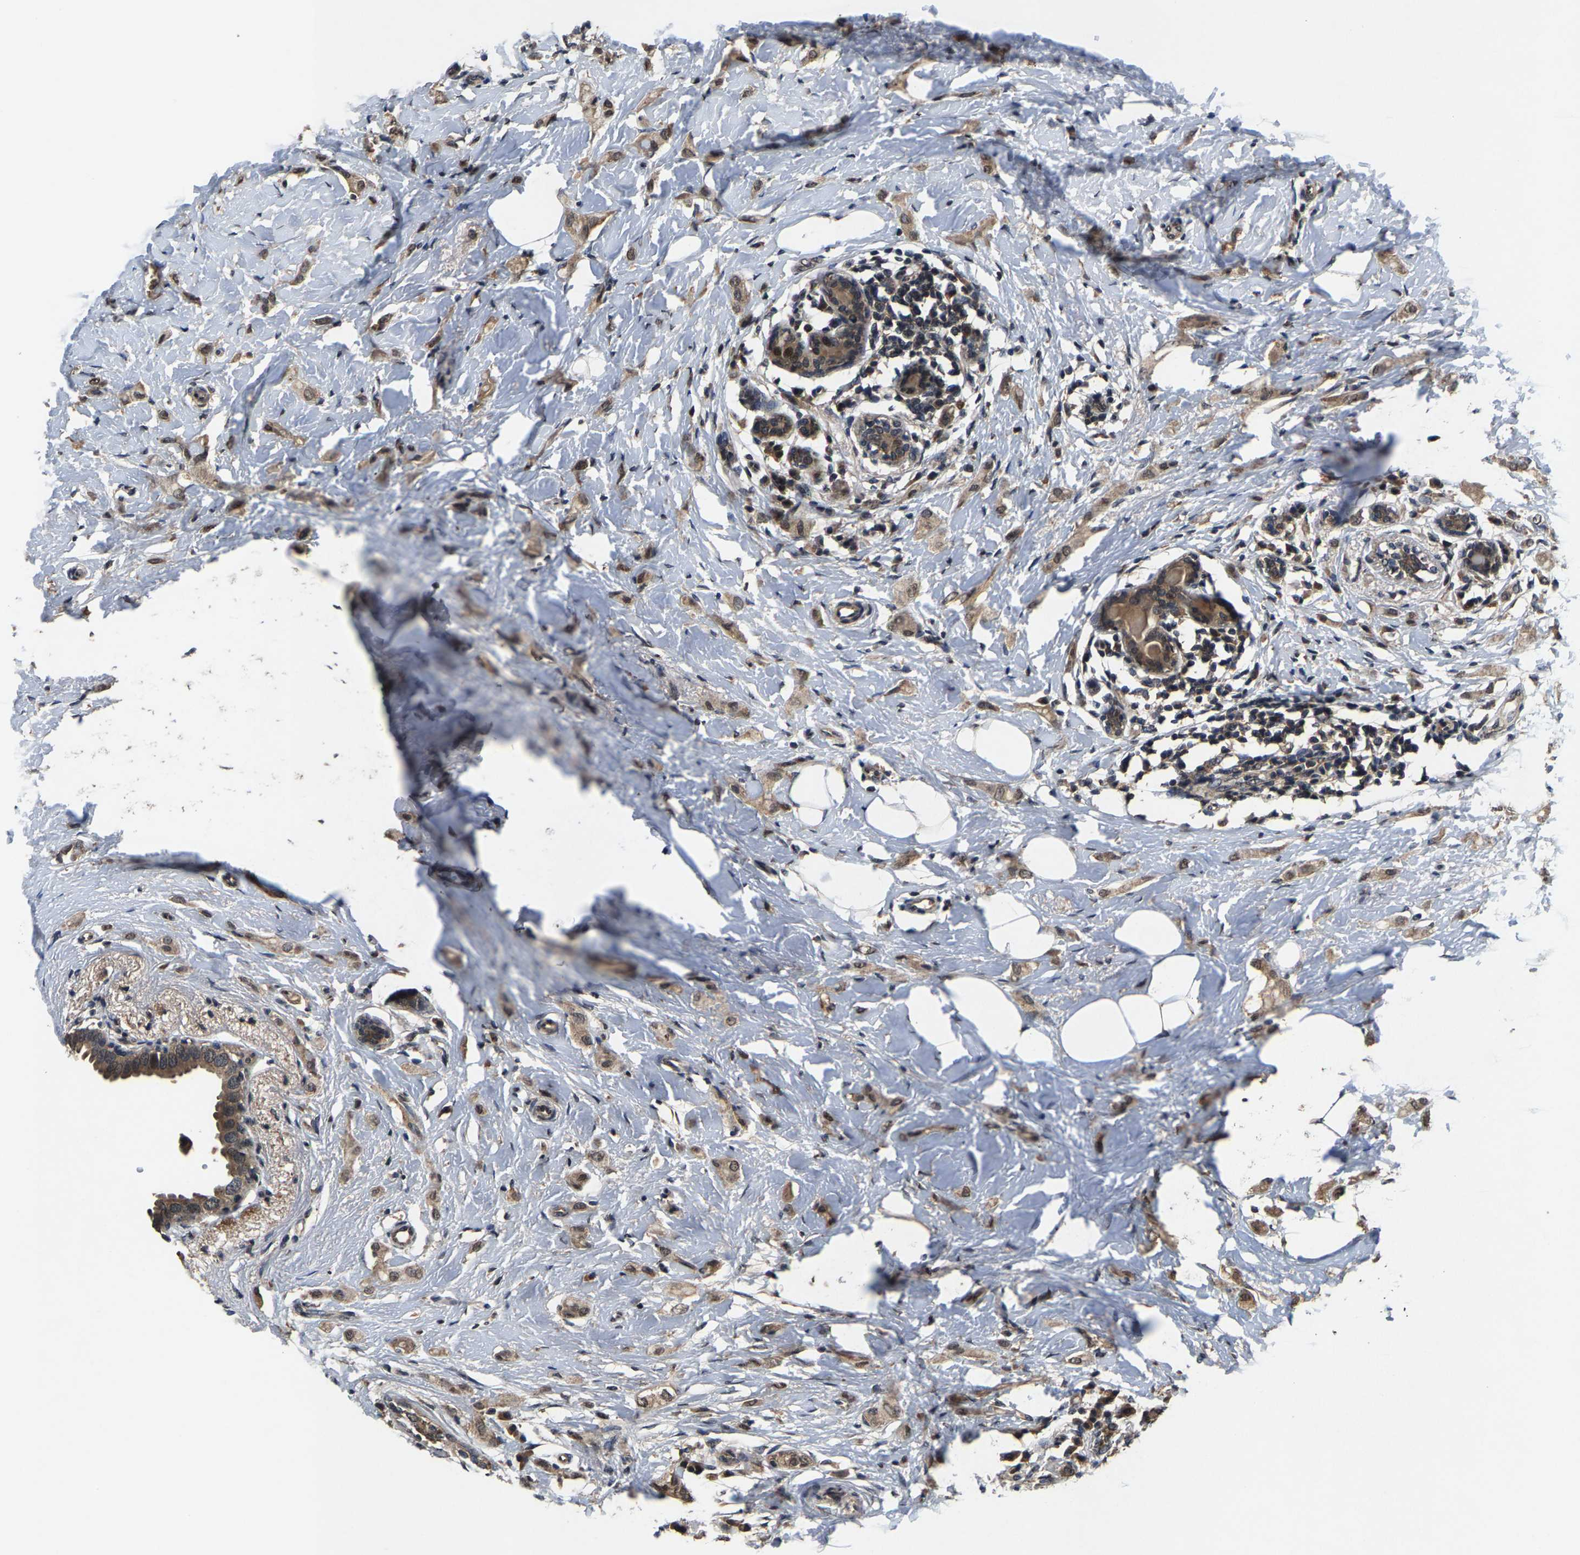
{"staining": {"intensity": "weak", "quantity": ">75%", "location": "cytoplasmic/membranous,nuclear"}, "tissue": "breast cancer", "cell_type": "Tumor cells", "image_type": "cancer", "snomed": [{"axis": "morphology", "description": "Lobular carcinoma"}, {"axis": "topography", "description": "Breast"}], "caption": "Protein expression analysis of human breast cancer reveals weak cytoplasmic/membranous and nuclear positivity in approximately >75% of tumor cells.", "gene": "HUWE1", "patient": {"sex": "female", "age": 55}}